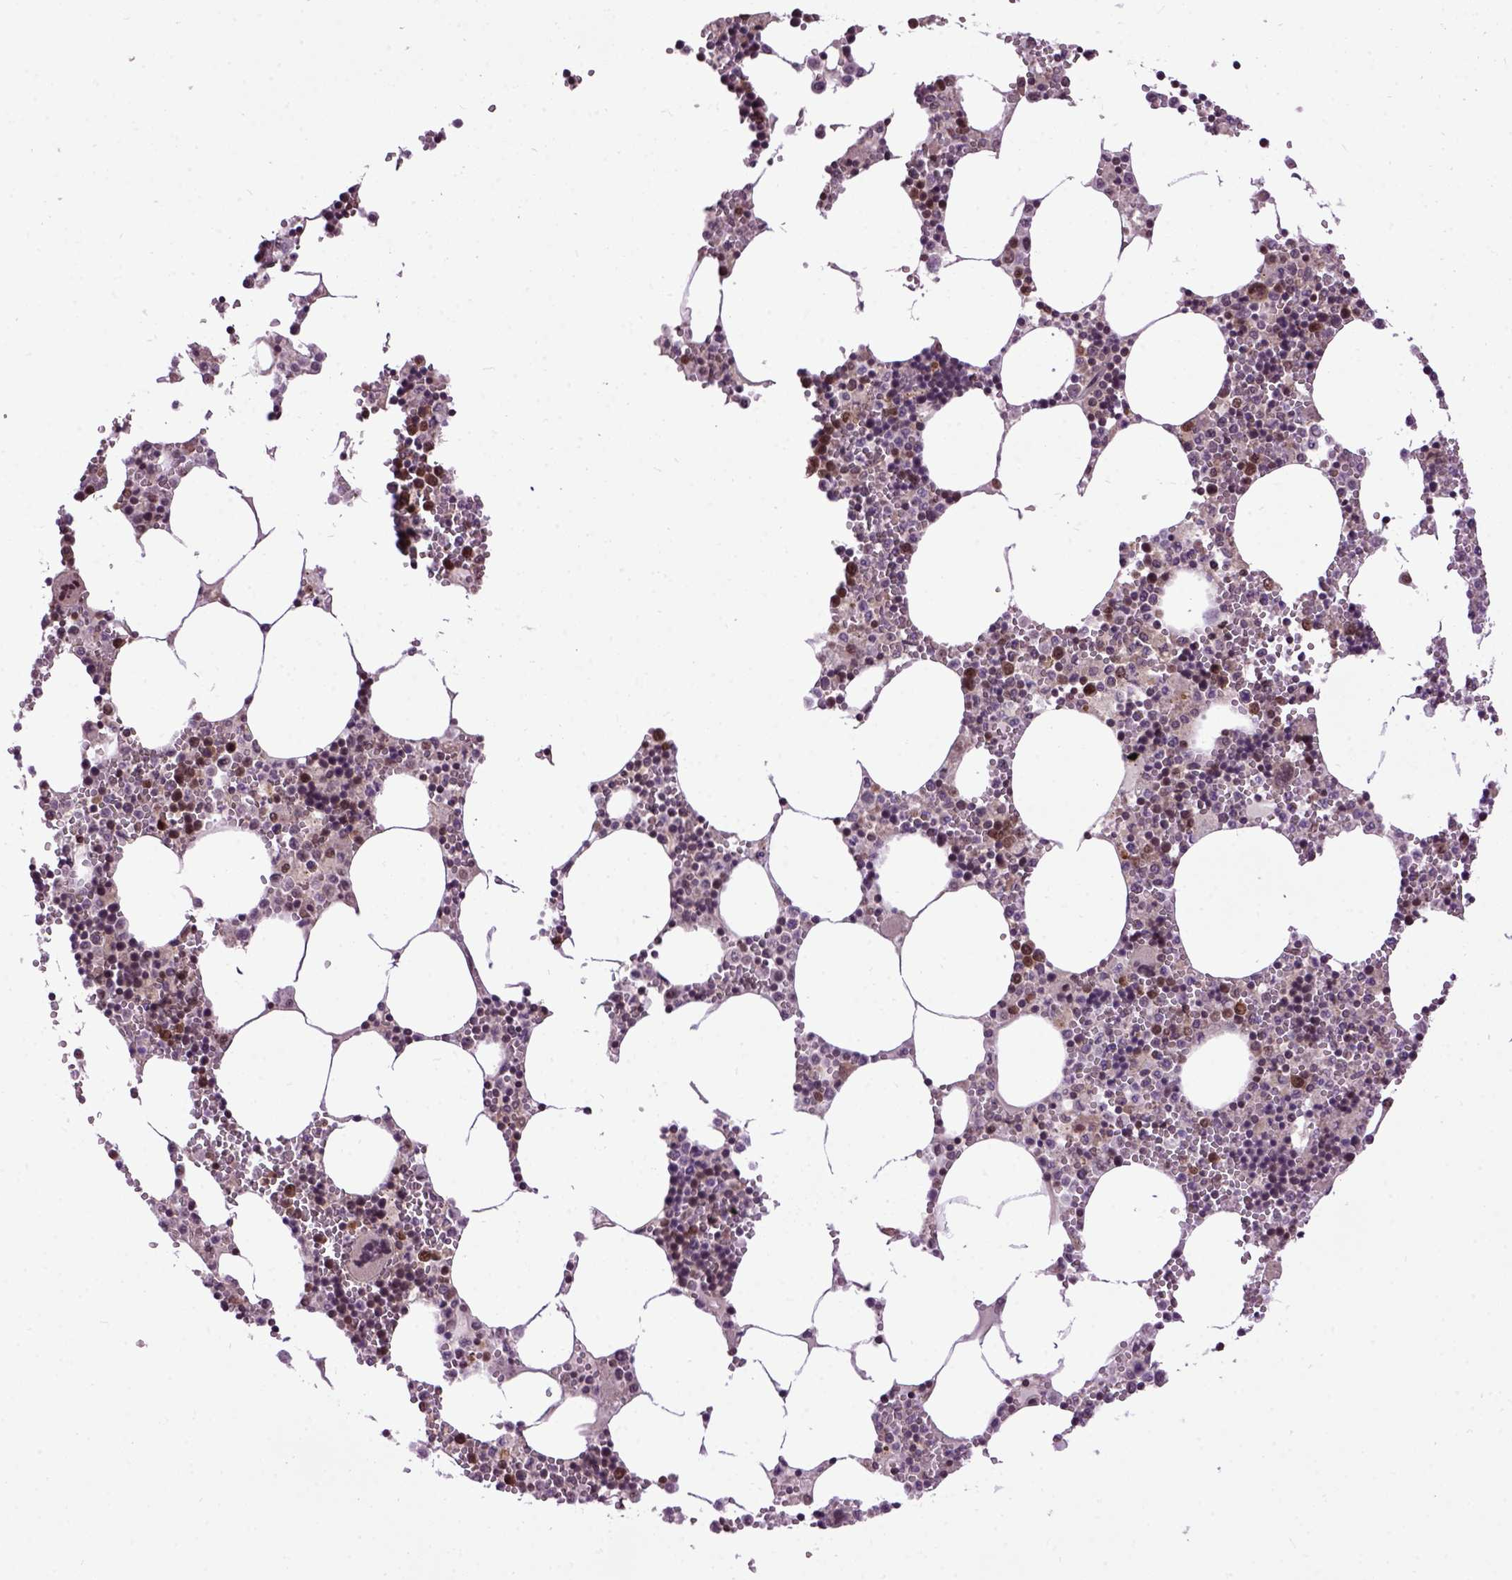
{"staining": {"intensity": "strong", "quantity": "<25%", "location": "nuclear"}, "tissue": "bone marrow", "cell_type": "Hematopoietic cells", "image_type": "normal", "snomed": [{"axis": "morphology", "description": "Normal tissue, NOS"}, {"axis": "topography", "description": "Bone marrow"}], "caption": "The immunohistochemical stain labels strong nuclear expression in hematopoietic cells of benign bone marrow. The staining was performed using DAB (3,3'-diaminobenzidine), with brown indicating positive protein expression. Nuclei are stained blue with hematoxylin.", "gene": "WDR48", "patient": {"sex": "male", "age": 54}}